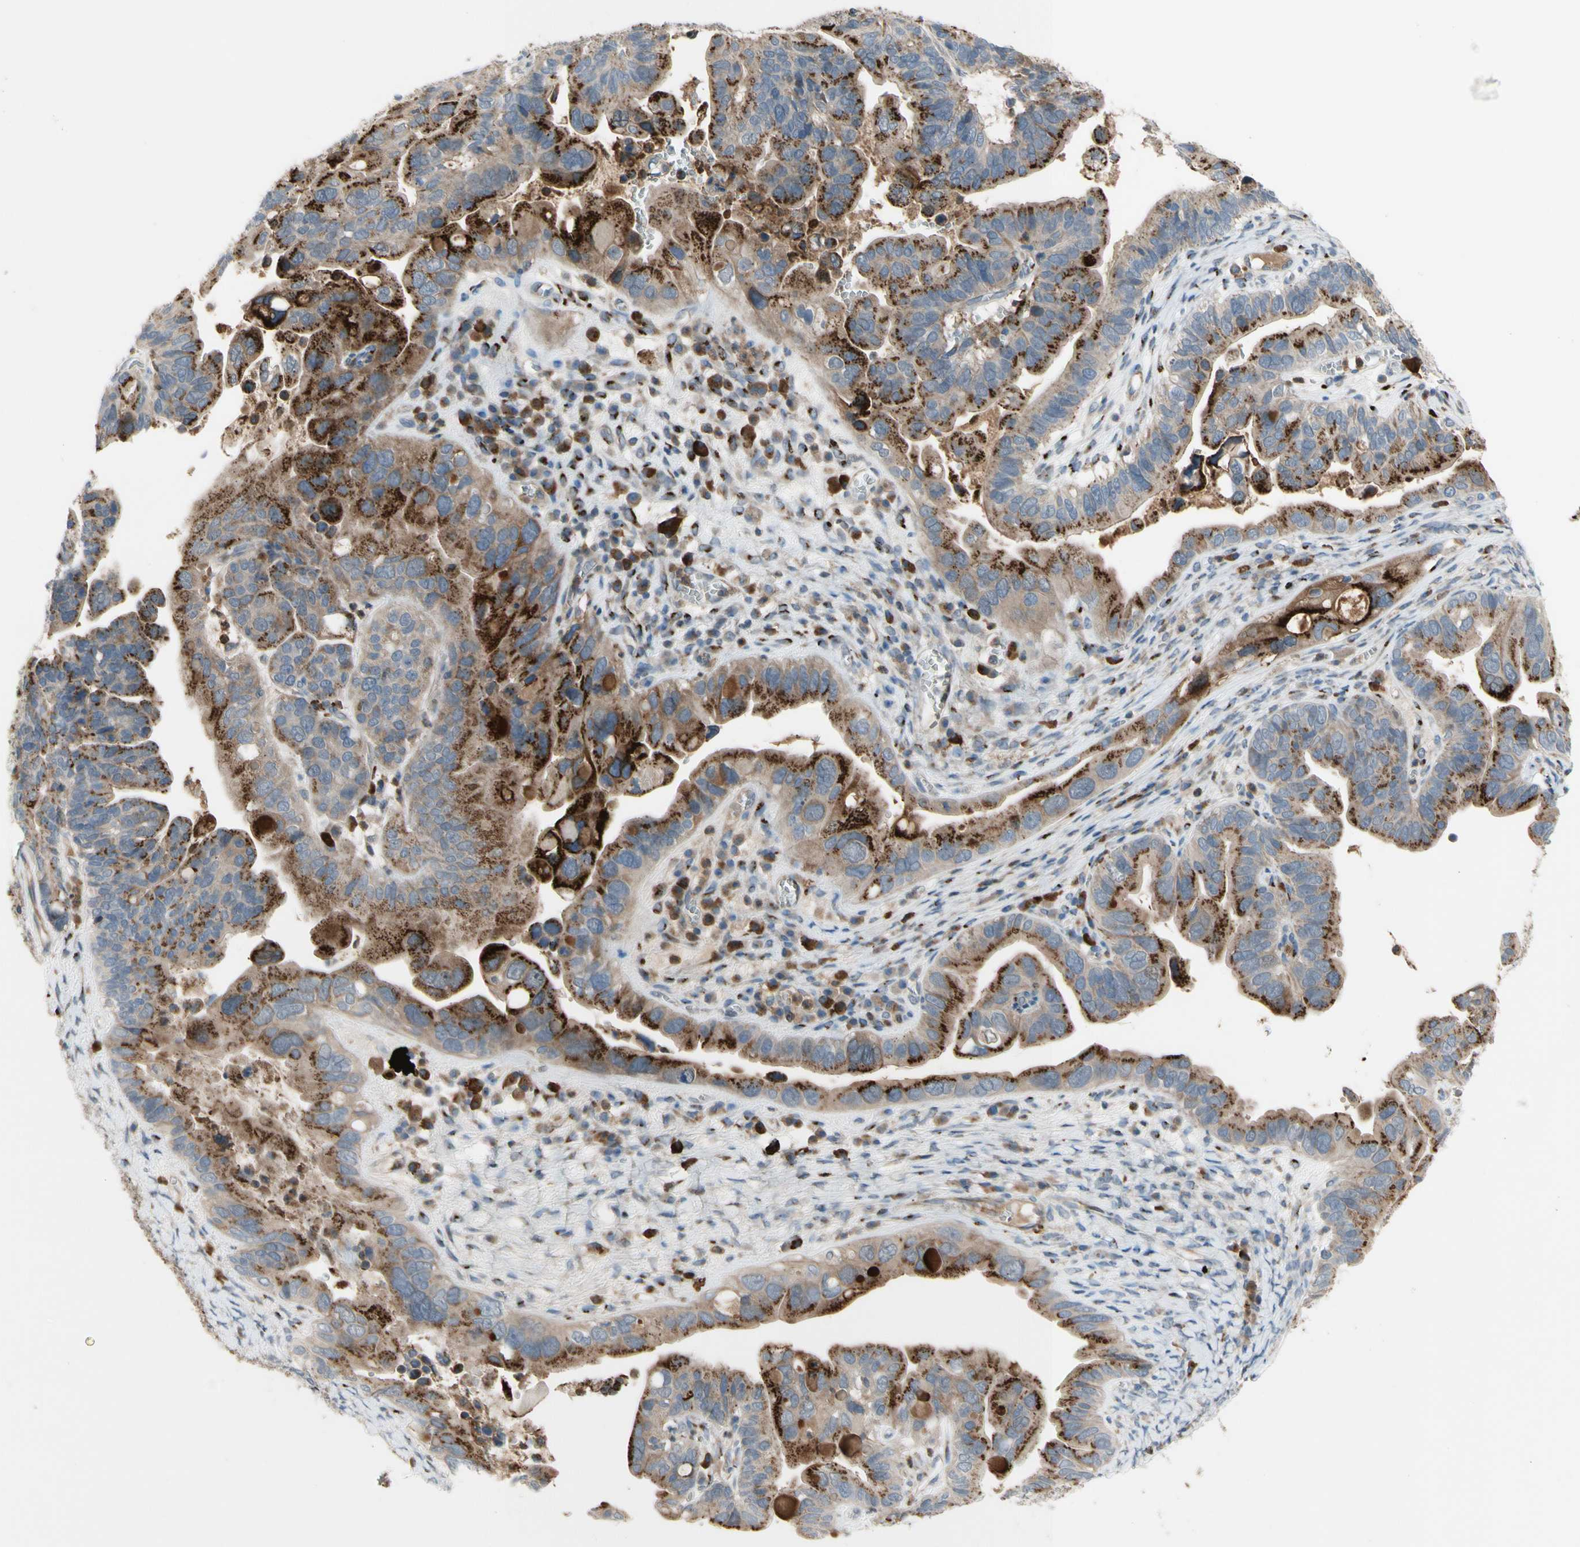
{"staining": {"intensity": "strong", "quantity": ">75%", "location": "cytoplasmic/membranous"}, "tissue": "ovarian cancer", "cell_type": "Tumor cells", "image_type": "cancer", "snomed": [{"axis": "morphology", "description": "Cystadenocarcinoma, serous, NOS"}, {"axis": "topography", "description": "Ovary"}], "caption": "This photomicrograph displays immunohistochemistry (IHC) staining of human ovarian cancer, with high strong cytoplasmic/membranous staining in about >75% of tumor cells.", "gene": "GALNT5", "patient": {"sex": "female", "age": 56}}